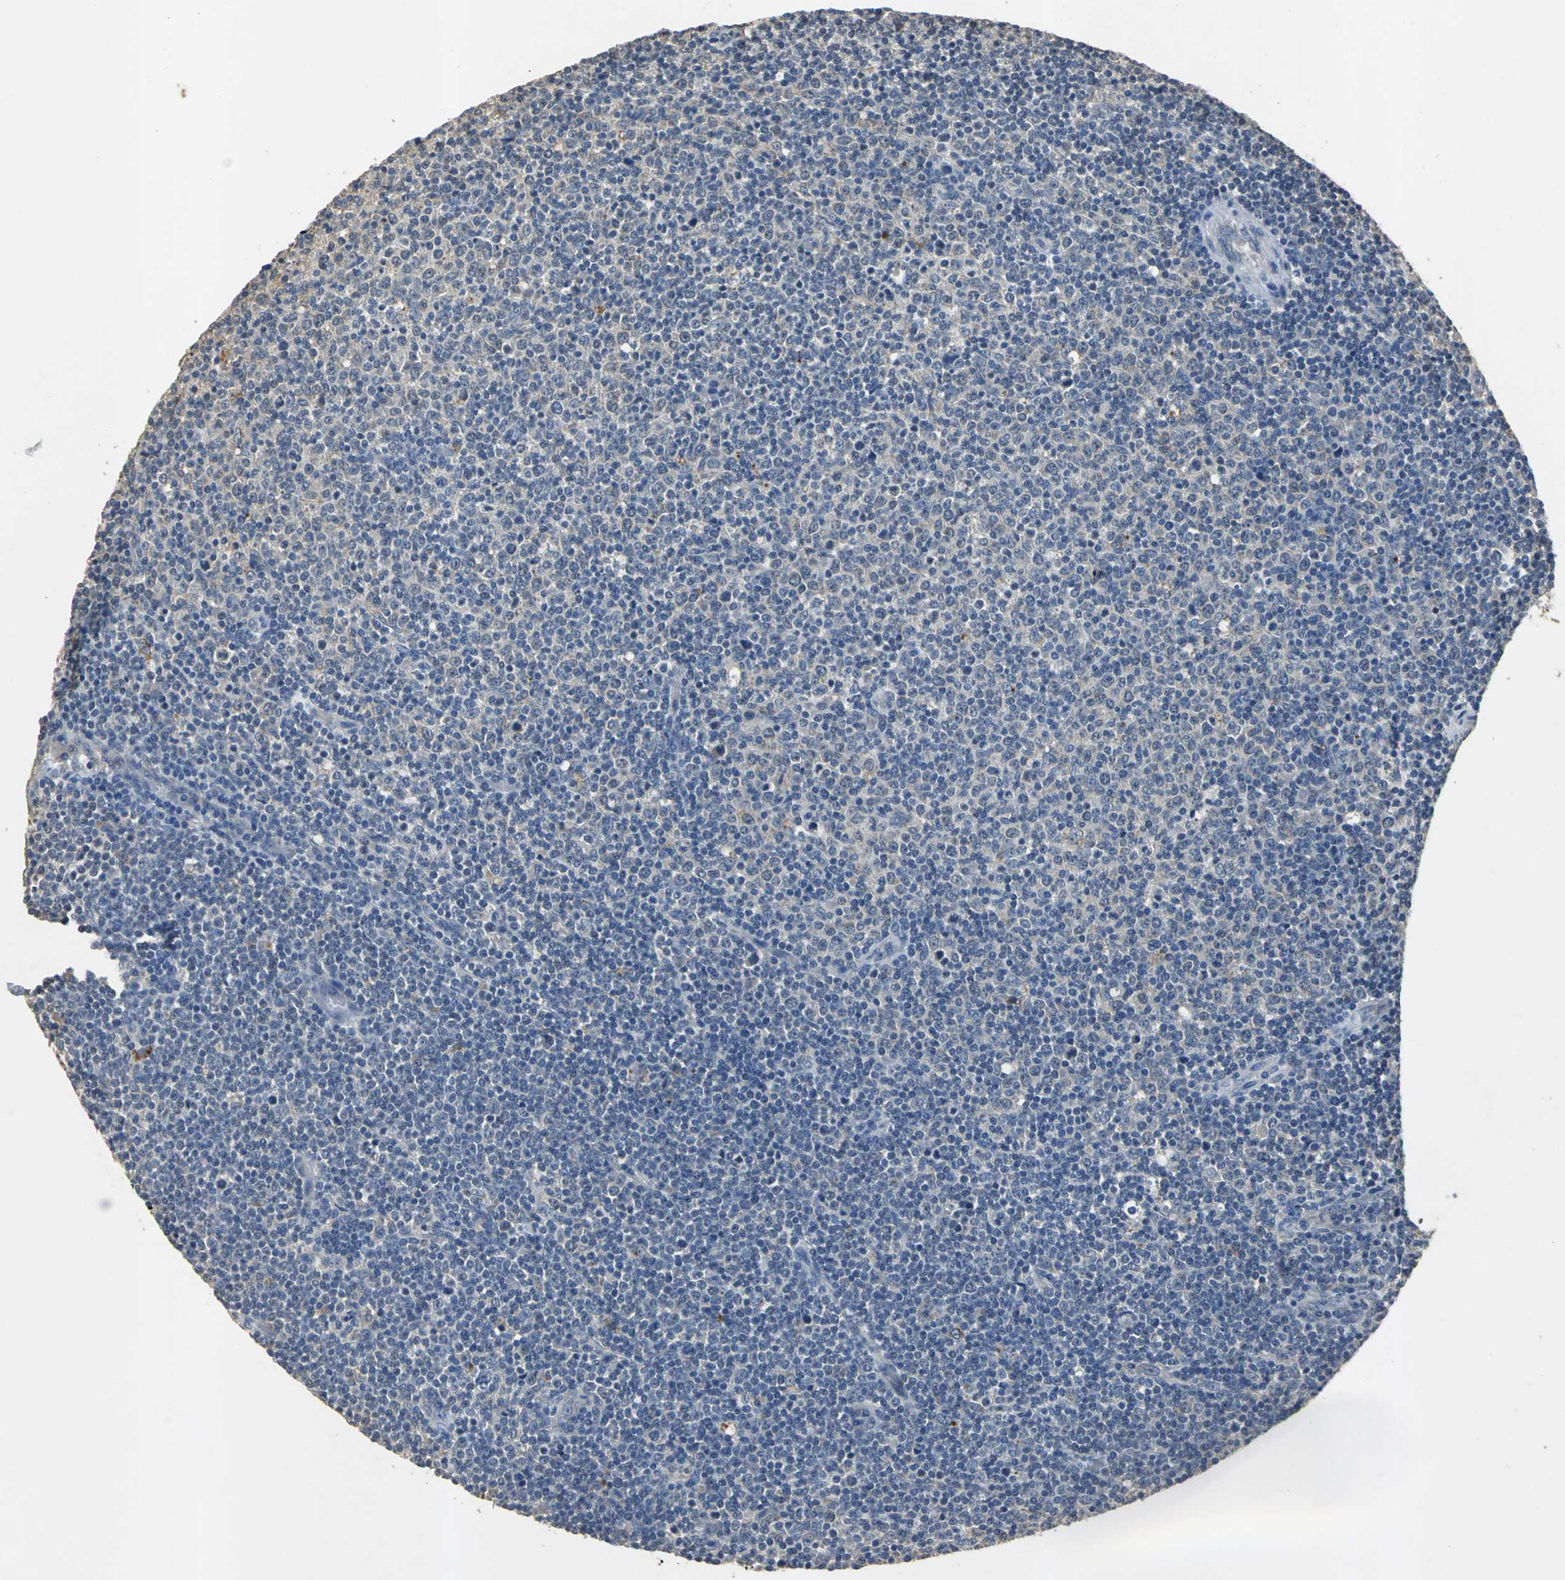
{"staining": {"intensity": "negative", "quantity": "none", "location": "none"}, "tissue": "lymphoma", "cell_type": "Tumor cells", "image_type": "cancer", "snomed": [{"axis": "morphology", "description": "Malignant lymphoma, non-Hodgkin's type, Low grade"}, {"axis": "topography", "description": "Lymph node"}], "caption": "The immunohistochemistry (IHC) micrograph has no significant staining in tumor cells of low-grade malignant lymphoma, non-Hodgkin's type tissue.", "gene": "OCLN", "patient": {"sex": "male", "age": 70}}